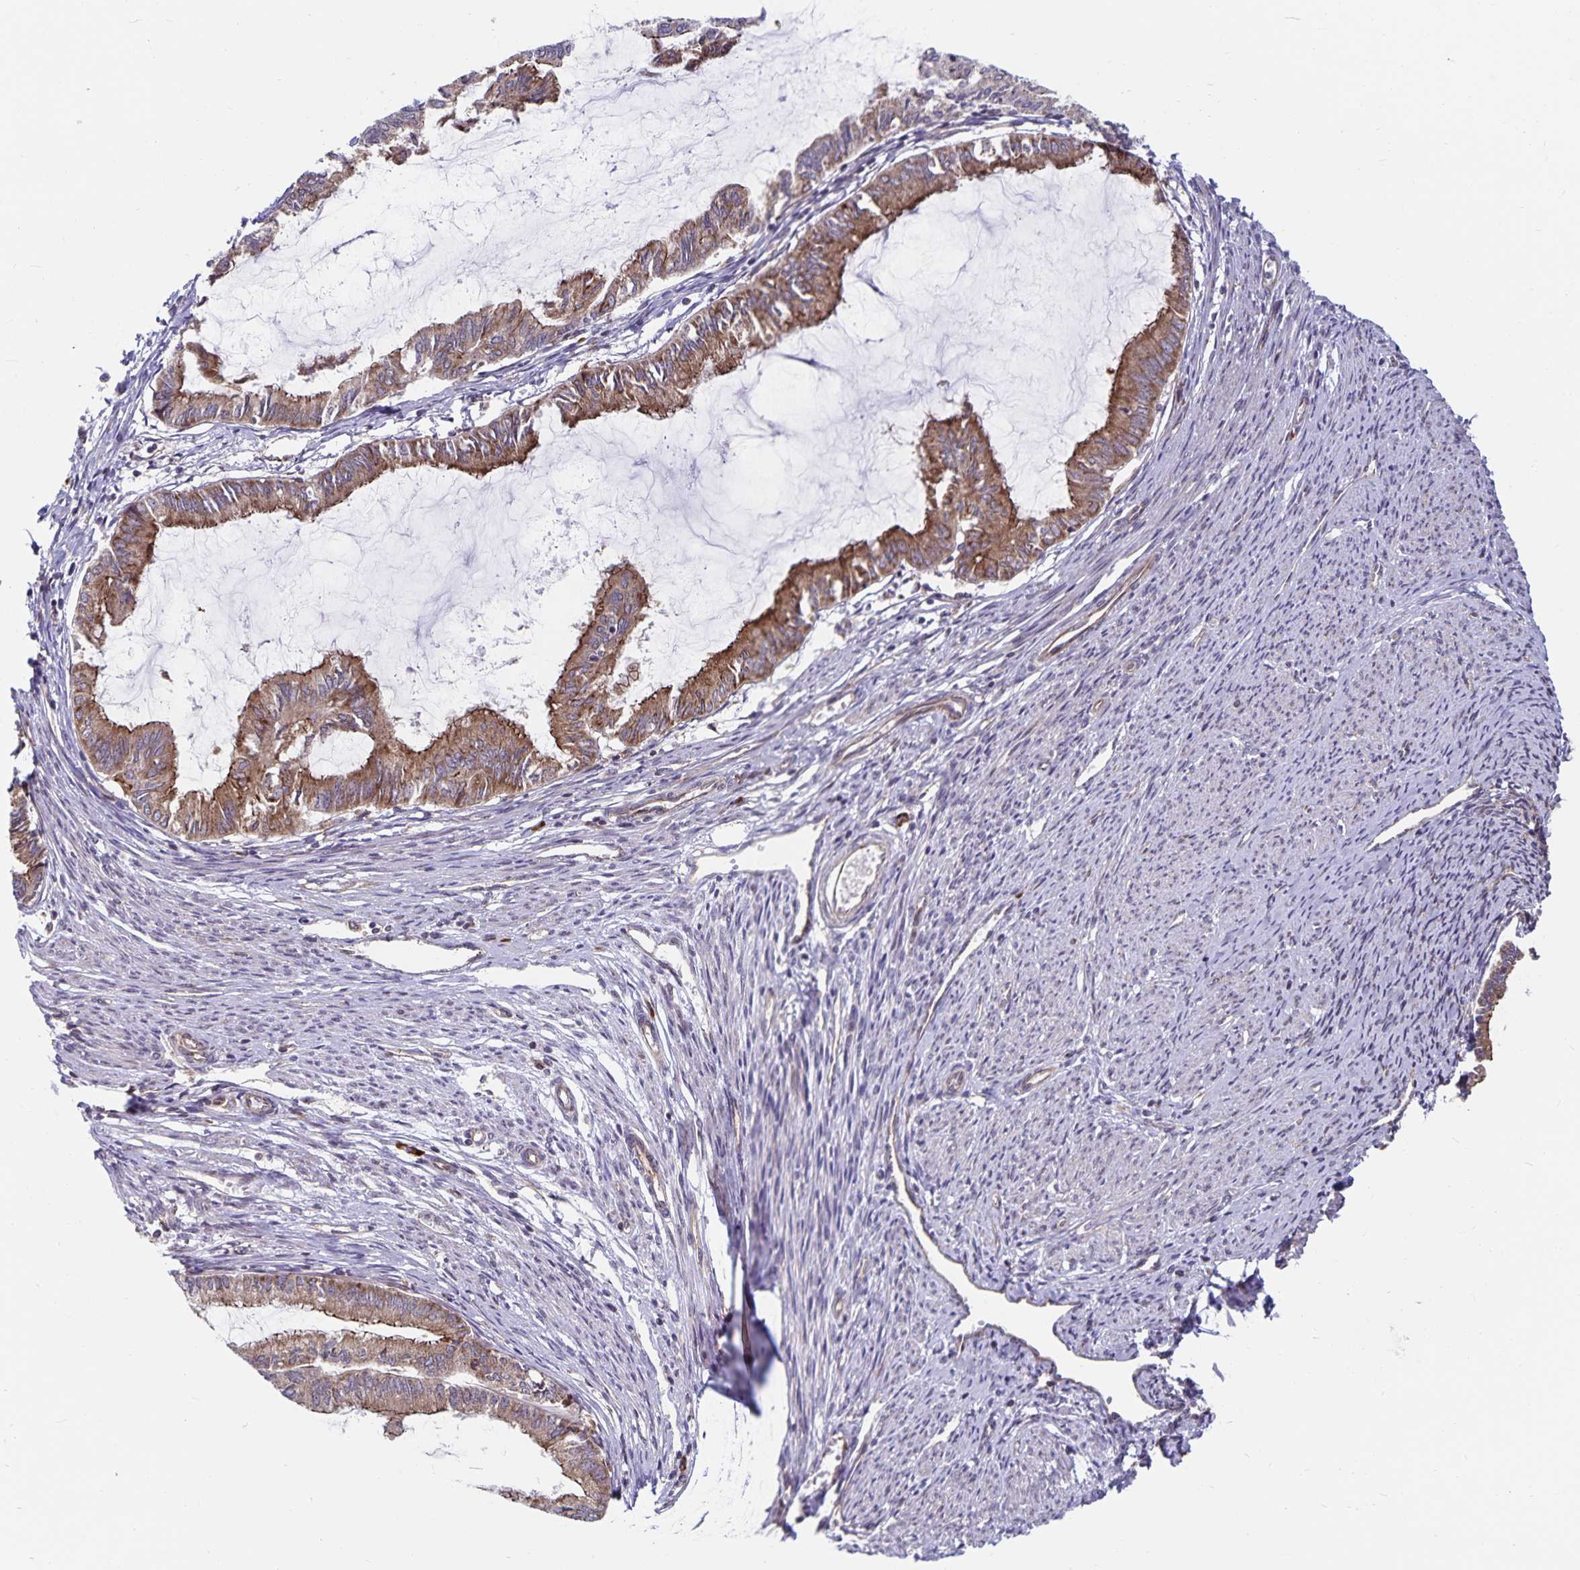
{"staining": {"intensity": "moderate", "quantity": ">75%", "location": "cytoplasmic/membranous"}, "tissue": "endometrial cancer", "cell_type": "Tumor cells", "image_type": "cancer", "snomed": [{"axis": "morphology", "description": "Adenocarcinoma, NOS"}, {"axis": "topography", "description": "Endometrium"}], "caption": "Protein staining of adenocarcinoma (endometrial) tissue displays moderate cytoplasmic/membranous staining in about >75% of tumor cells.", "gene": "SEC62", "patient": {"sex": "female", "age": 86}}